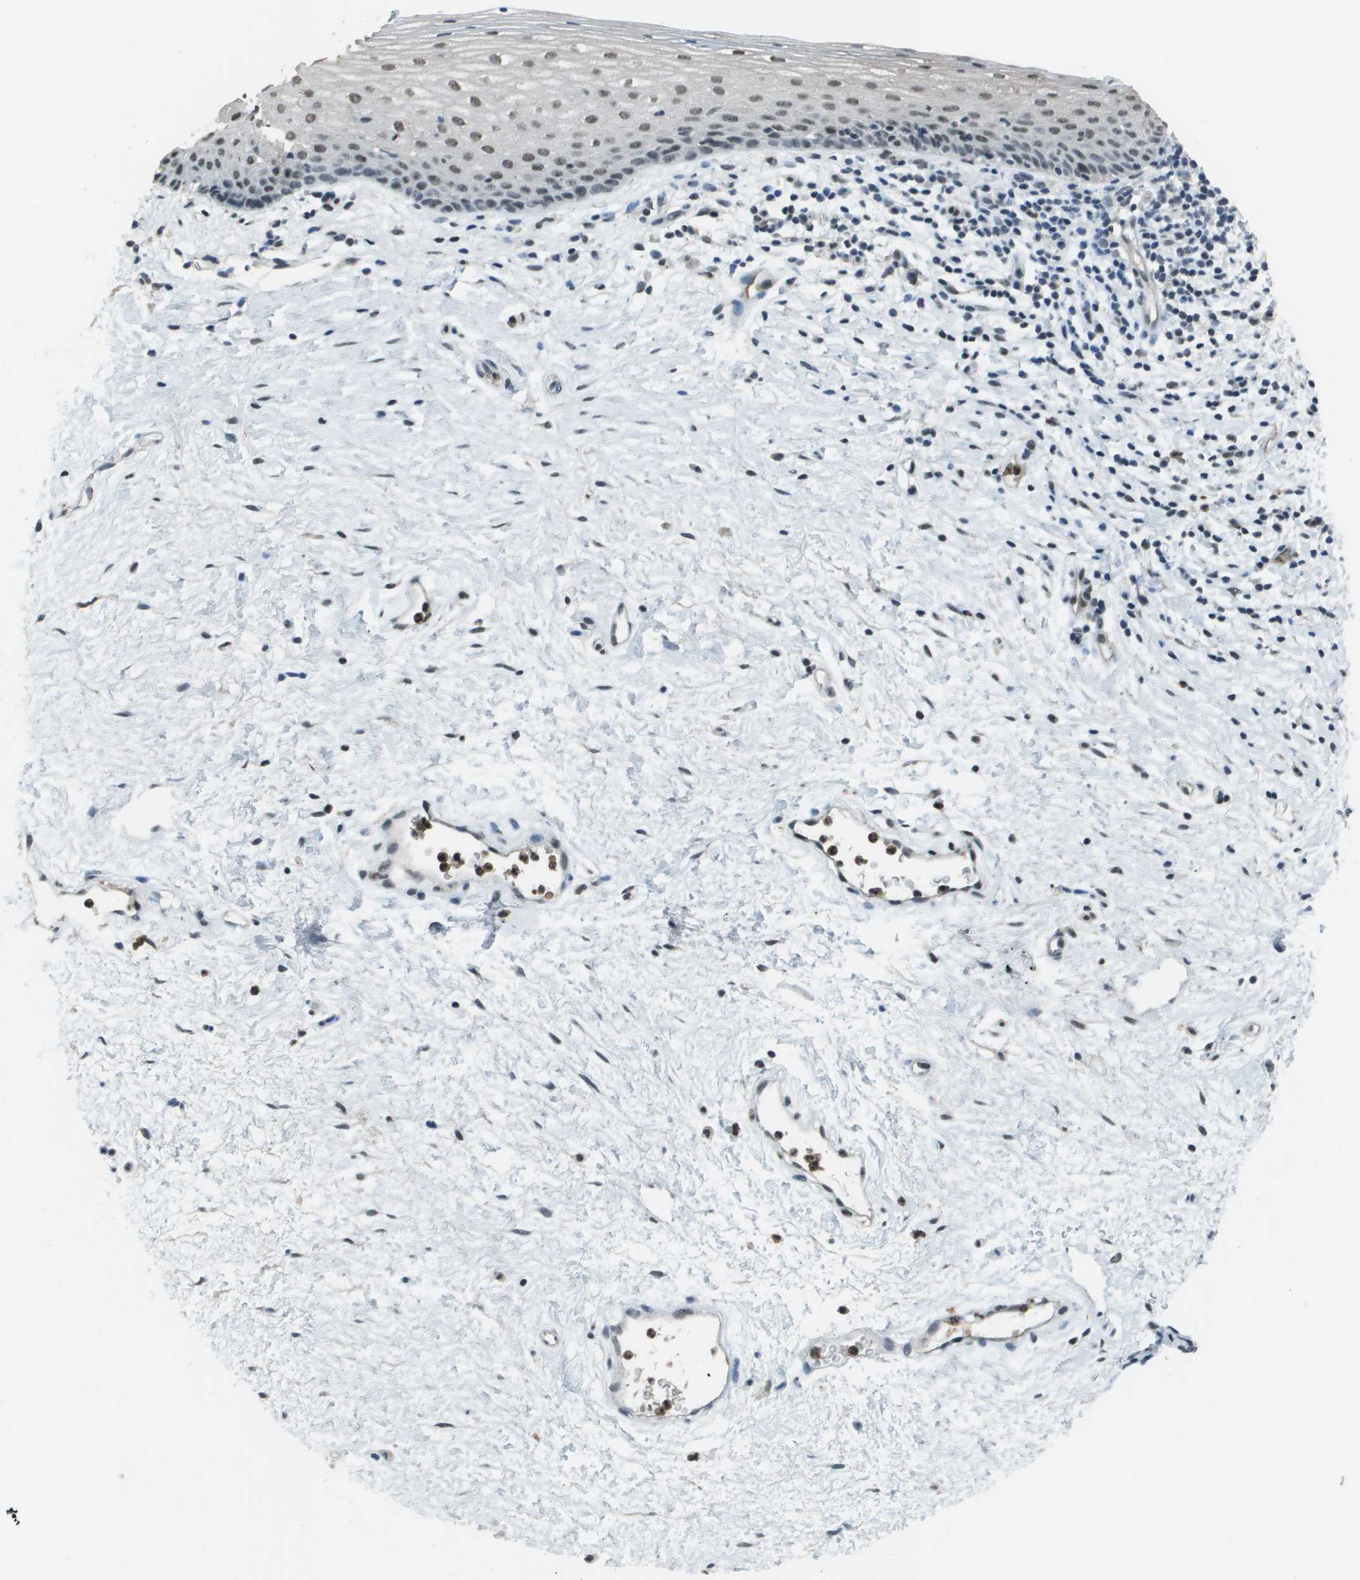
{"staining": {"intensity": "weak", "quantity": "25%-75%", "location": "nuclear"}, "tissue": "vagina", "cell_type": "Squamous epithelial cells", "image_type": "normal", "snomed": [{"axis": "morphology", "description": "Normal tissue, NOS"}, {"axis": "topography", "description": "Vagina"}], "caption": "A brown stain highlights weak nuclear positivity of a protein in squamous epithelial cells of unremarkable human vagina.", "gene": "DEPDC1", "patient": {"sex": "female", "age": 44}}